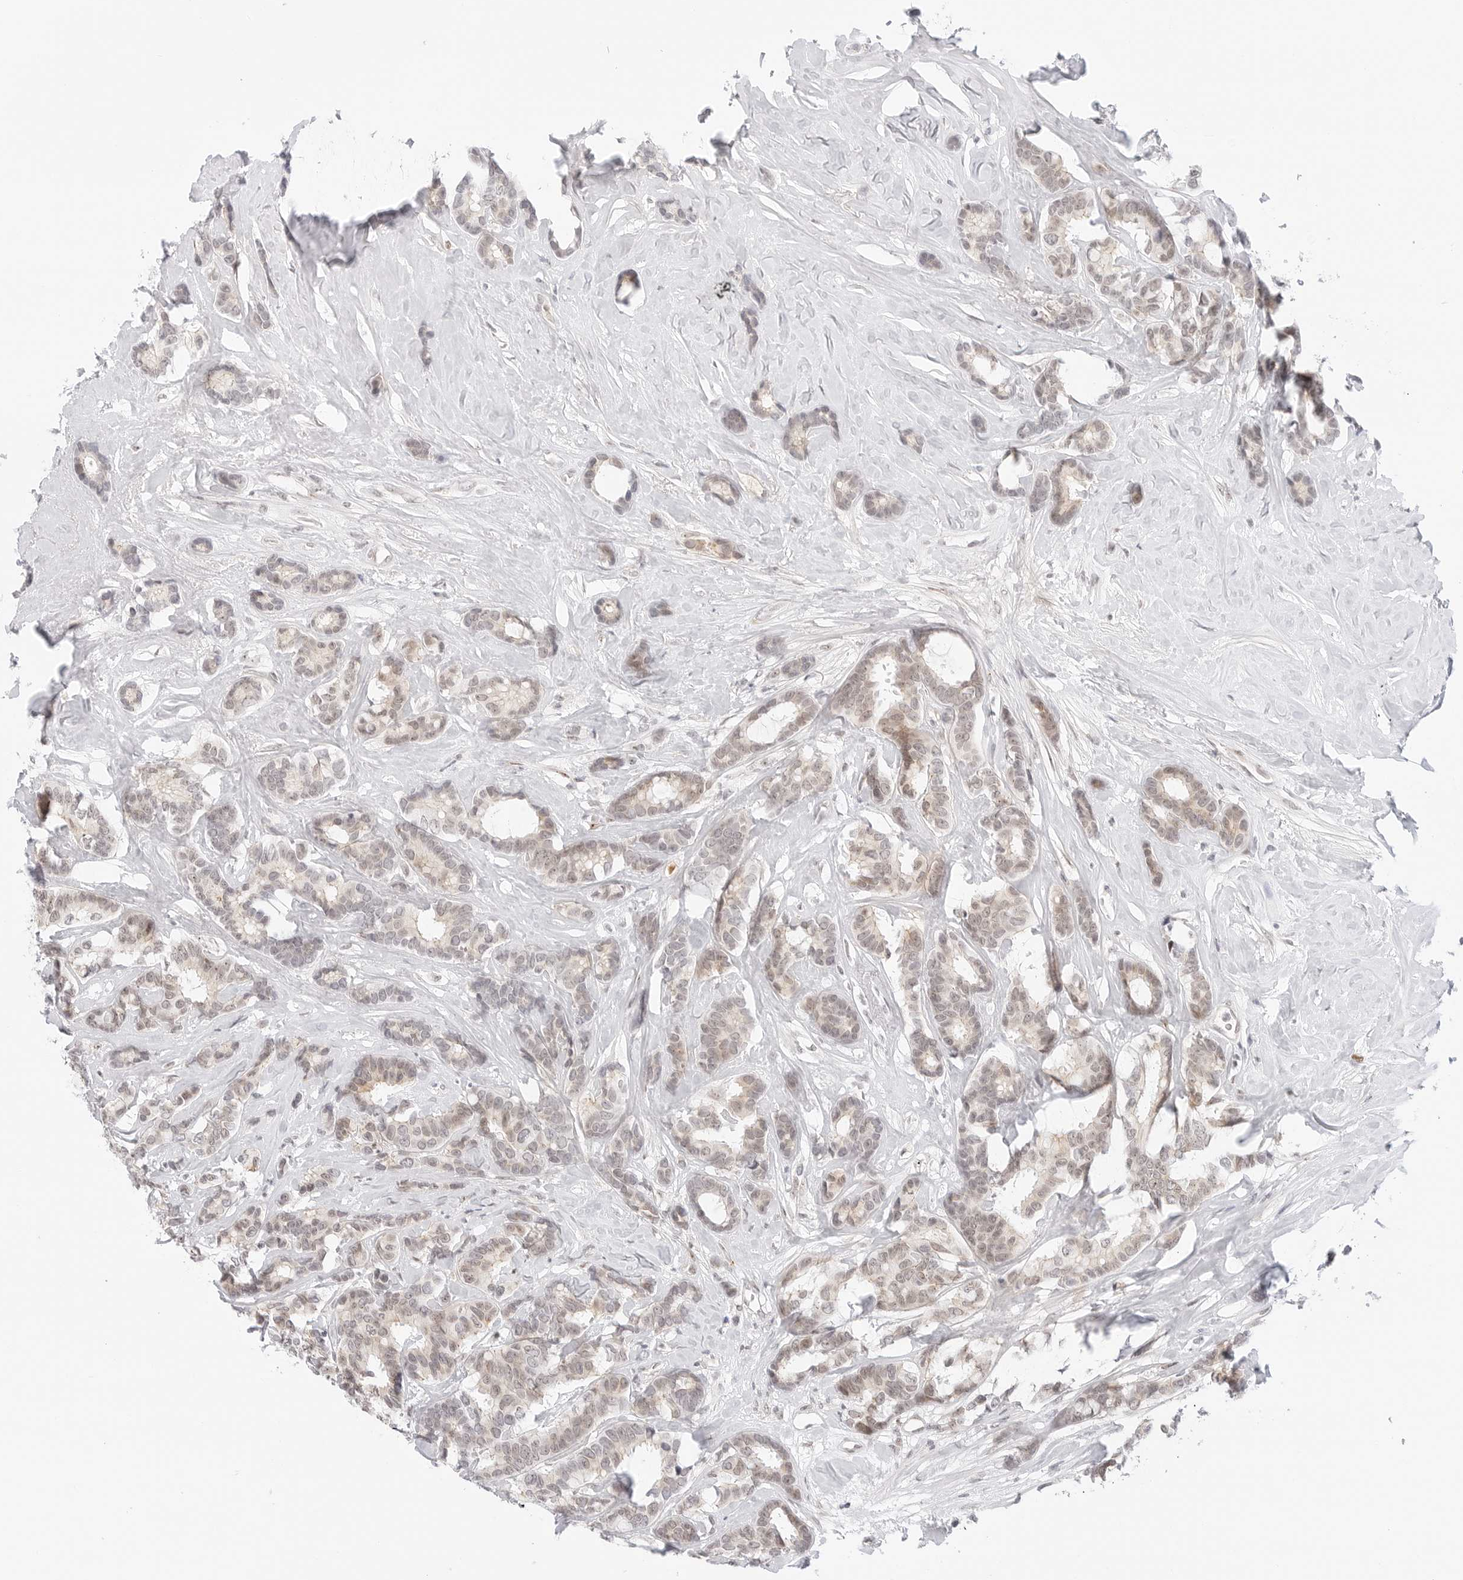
{"staining": {"intensity": "weak", "quantity": ">75%", "location": "cytoplasmic/membranous"}, "tissue": "breast cancer", "cell_type": "Tumor cells", "image_type": "cancer", "snomed": [{"axis": "morphology", "description": "Duct carcinoma"}, {"axis": "topography", "description": "Breast"}], "caption": "An image showing weak cytoplasmic/membranous expression in about >75% of tumor cells in breast invasive ductal carcinoma, as visualized by brown immunohistochemical staining.", "gene": "HIPK3", "patient": {"sex": "female", "age": 87}}